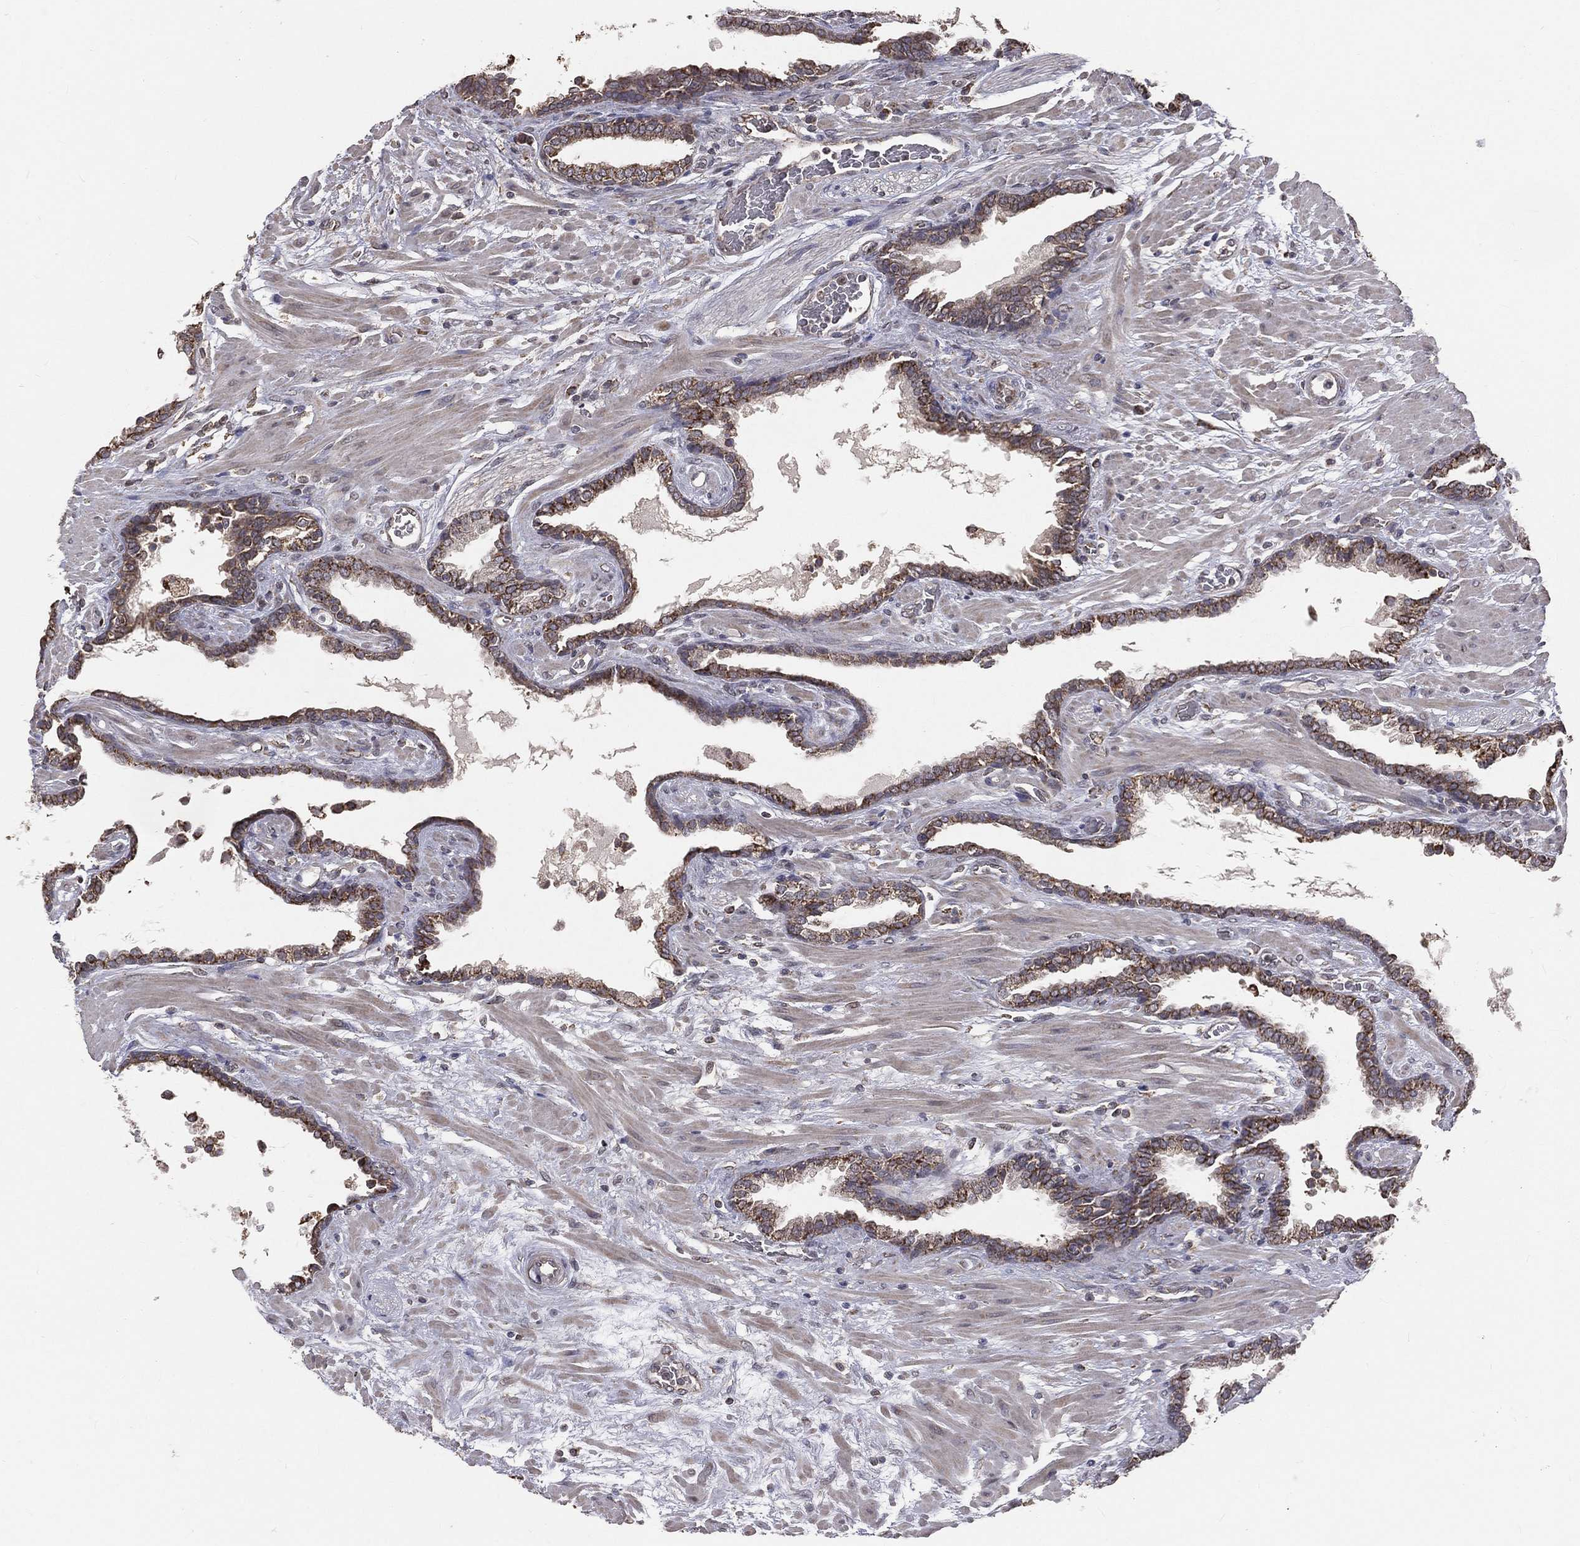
{"staining": {"intensity": "moderate", "quantity": ">75%", "location": "cytoplasmic/membranous"}, "tissue": "prostate cancer", "cell_type": "Tumor cells", "image_type": "cancer", "snomed": [{"axis": "morphology", "description": "Adenocarcinoma, Low grade"}, {"axis": "topography", "description": "Prostate"}], "caption": "Protein analysis of prostate low-grade adenocarcinoma tissue shows moderate cytoplasmic/membranous positivity in approximately >75% of tumor cells.", "gene": "MRPL46", "patient": {"sex": "male", "age": 69}}